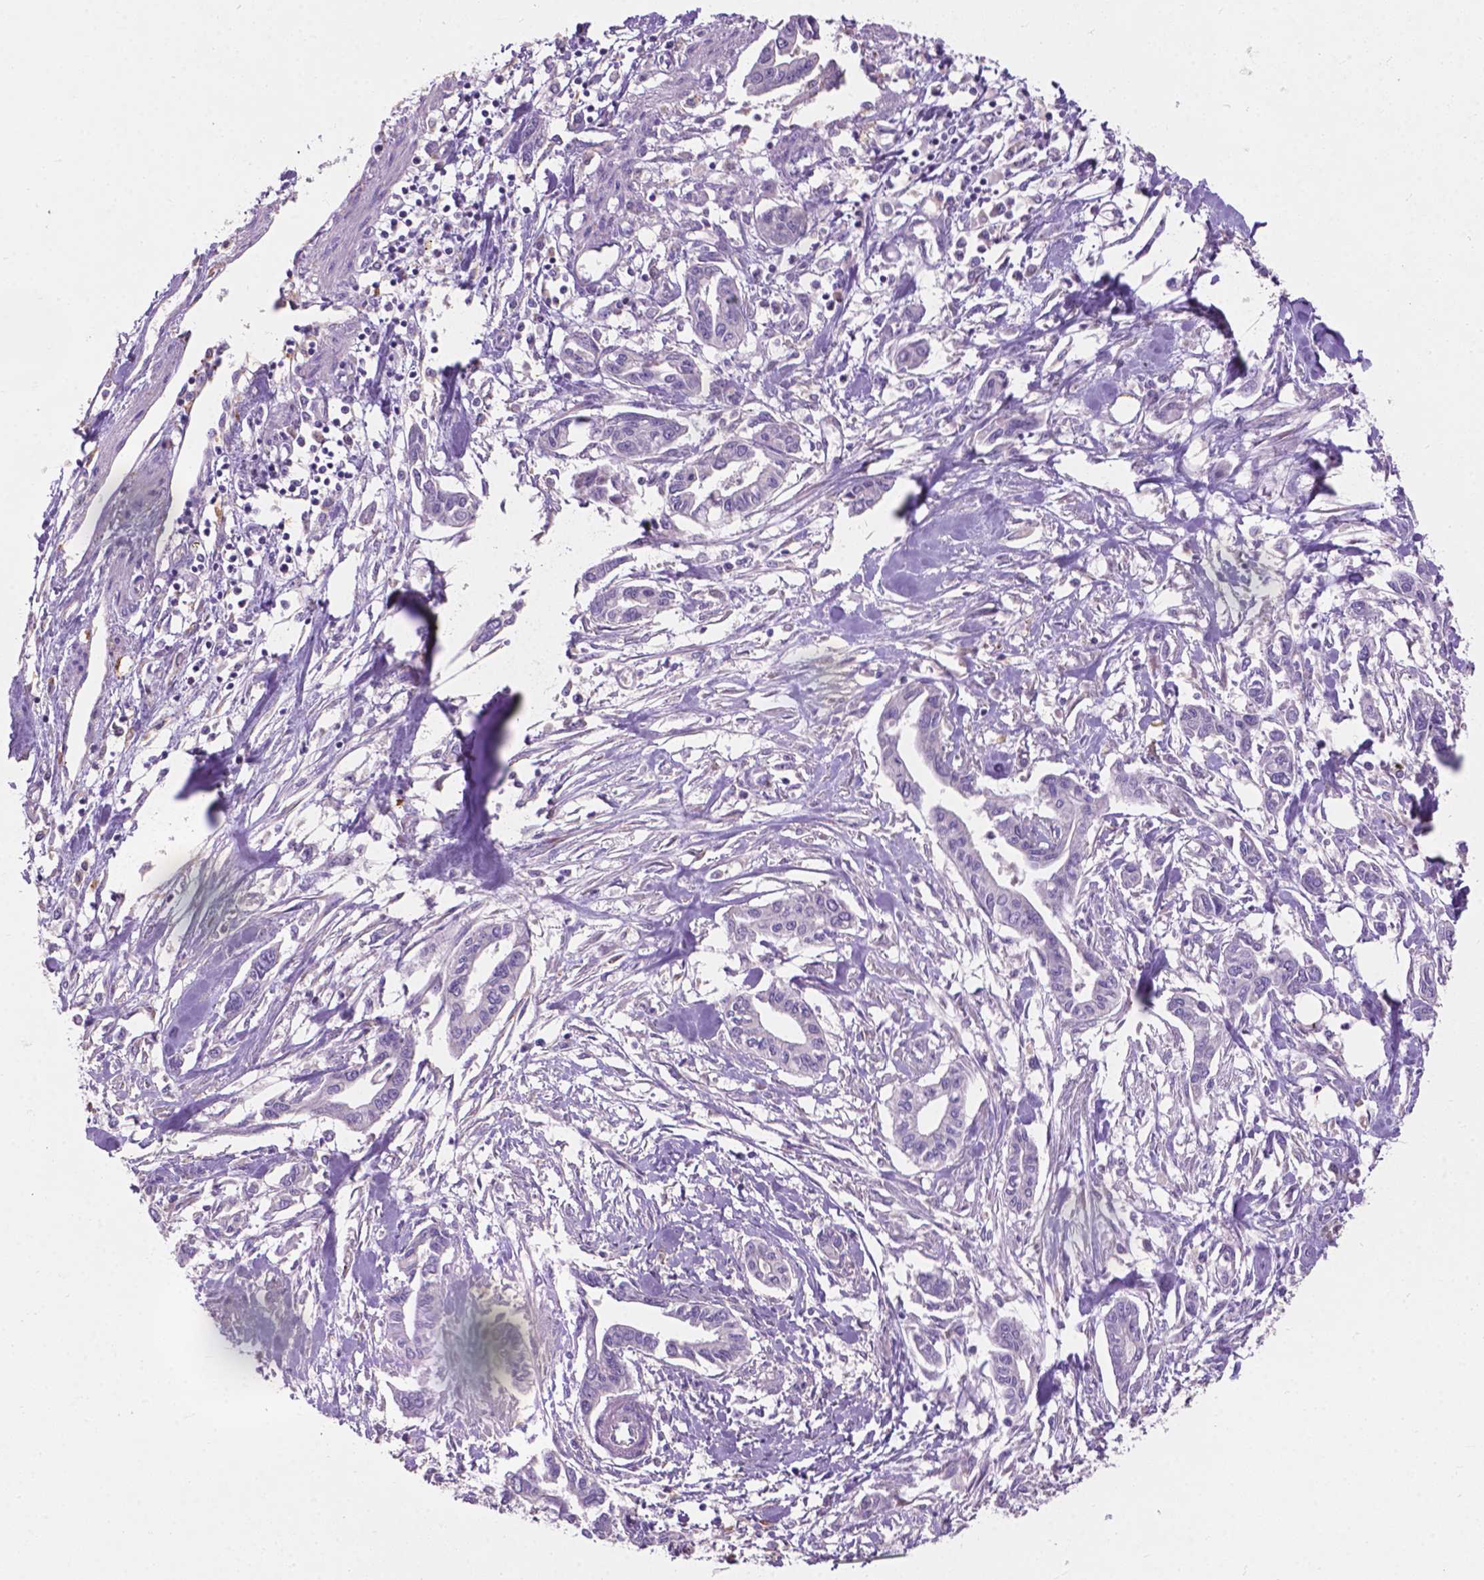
{"staining": {"intensity": "negative", "quantity": "none", "location": "none"}, "tissue": "pancreatic cancer", "cell_type": "Tumor cells", "image_type": "cancer", "snomed": [{"axis": "morphology", "description": "Adenocarcinoma, NOS"}, {"axis": "topography", "description": "Pancreas"}], "caption": "IHC micrograph of pancreatic cancer stained for a protein (brown), which reveals no positivity in tumor cells.", "gene": "NOXO1", "patient": {"sex": "male", "age": 60}}